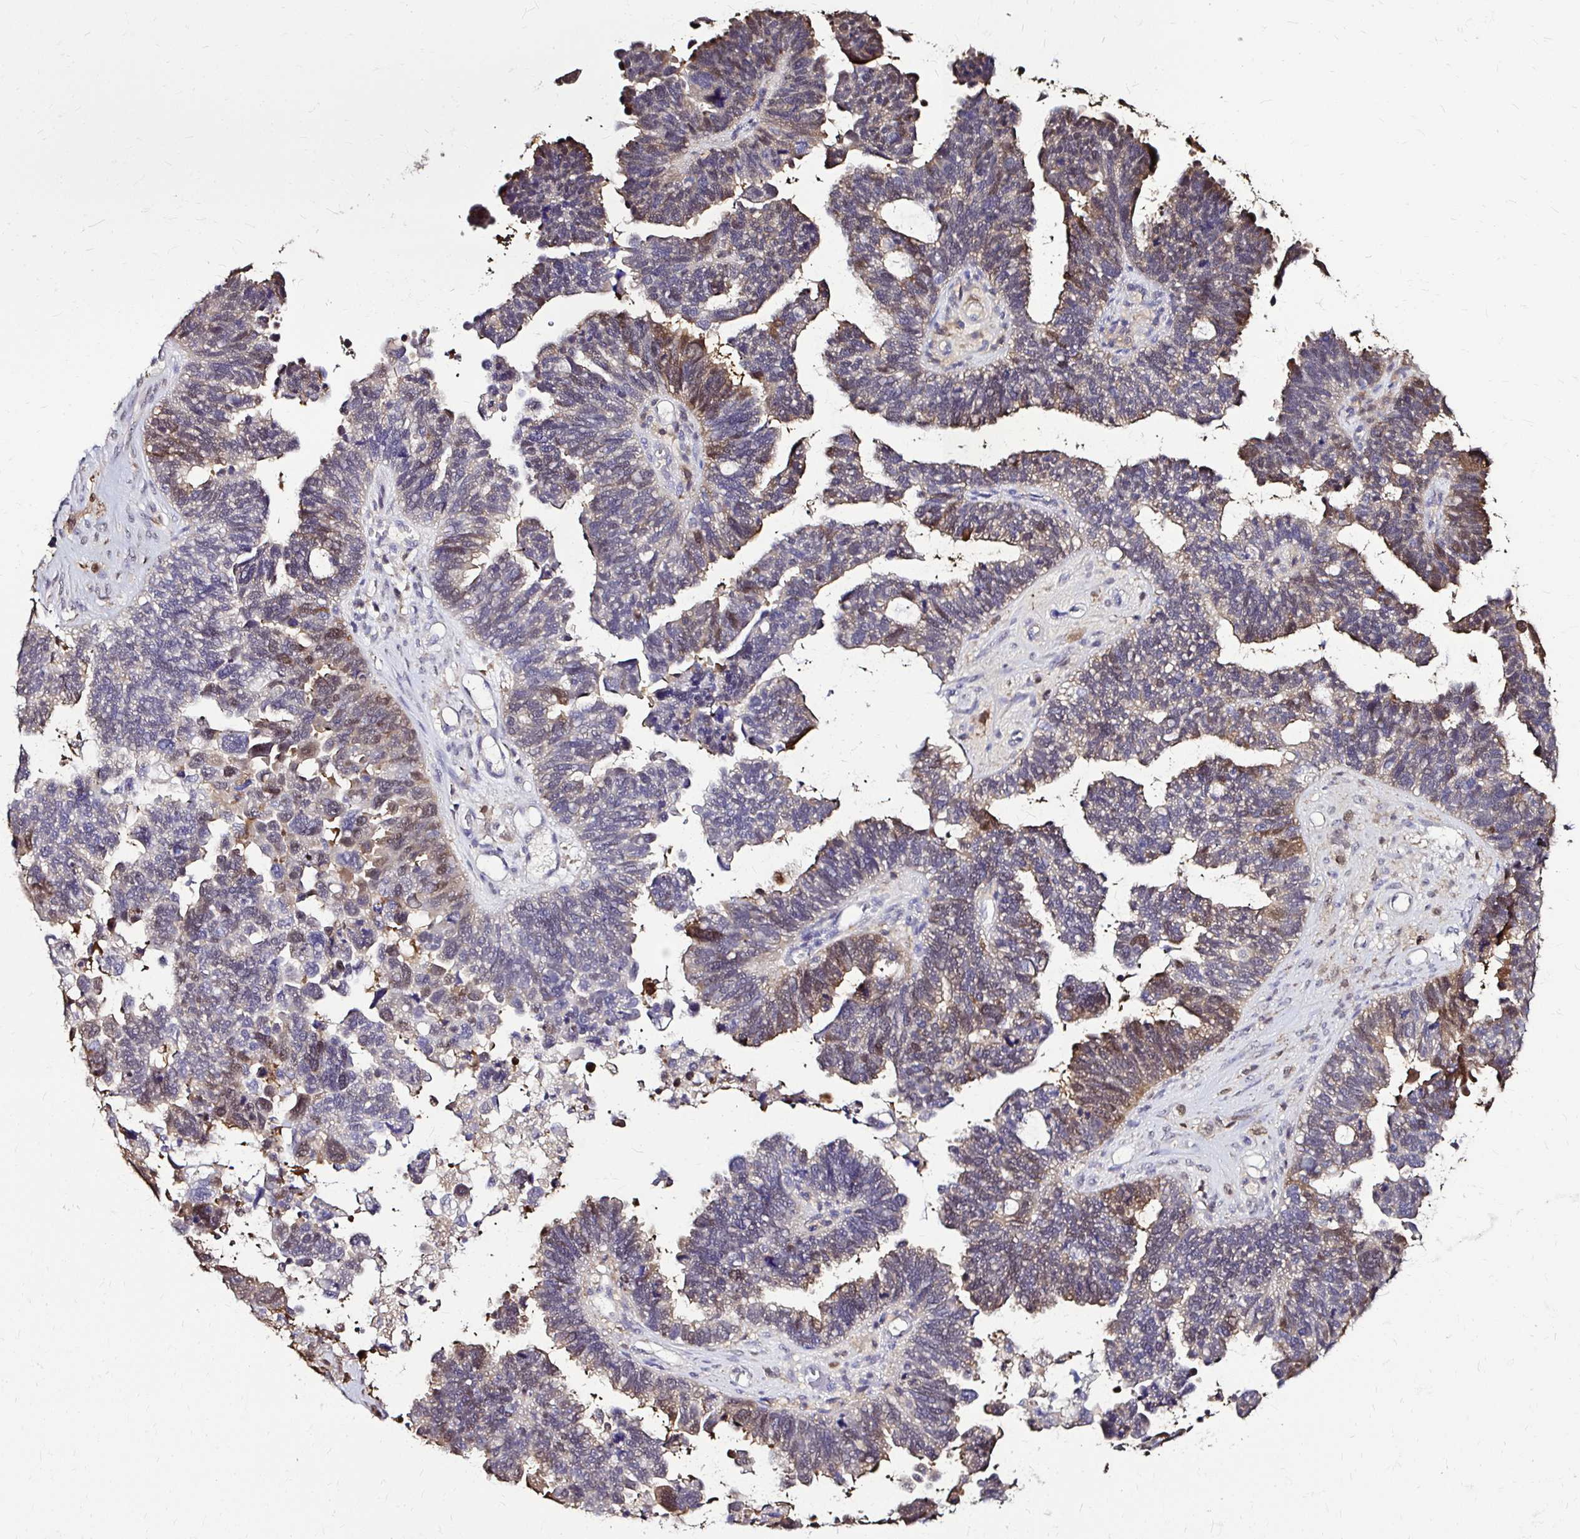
{"staining": {"intensity": "moderate", "quantity": "<25%", "location": "cytoplasmic/membranous,nuclear"}, "tissue": "ovarian cancer", "cell_type": "Tumor cells", "image_type": "cancer", "snomed": [{"axis": "morphology", "description": "Cystadenocarcinoma, serous, NOS"}, {"axis": "topography", "description": "Ovary"}], "caption": "Moderate cytoplasmic/membranous and nuclear staining is identified in approximately <25% of tumor cells in ovarian cancer (serous cystadenocarcinoma).", "gene": "IDH1", "patient": {"sex": "female", "age": 60}}